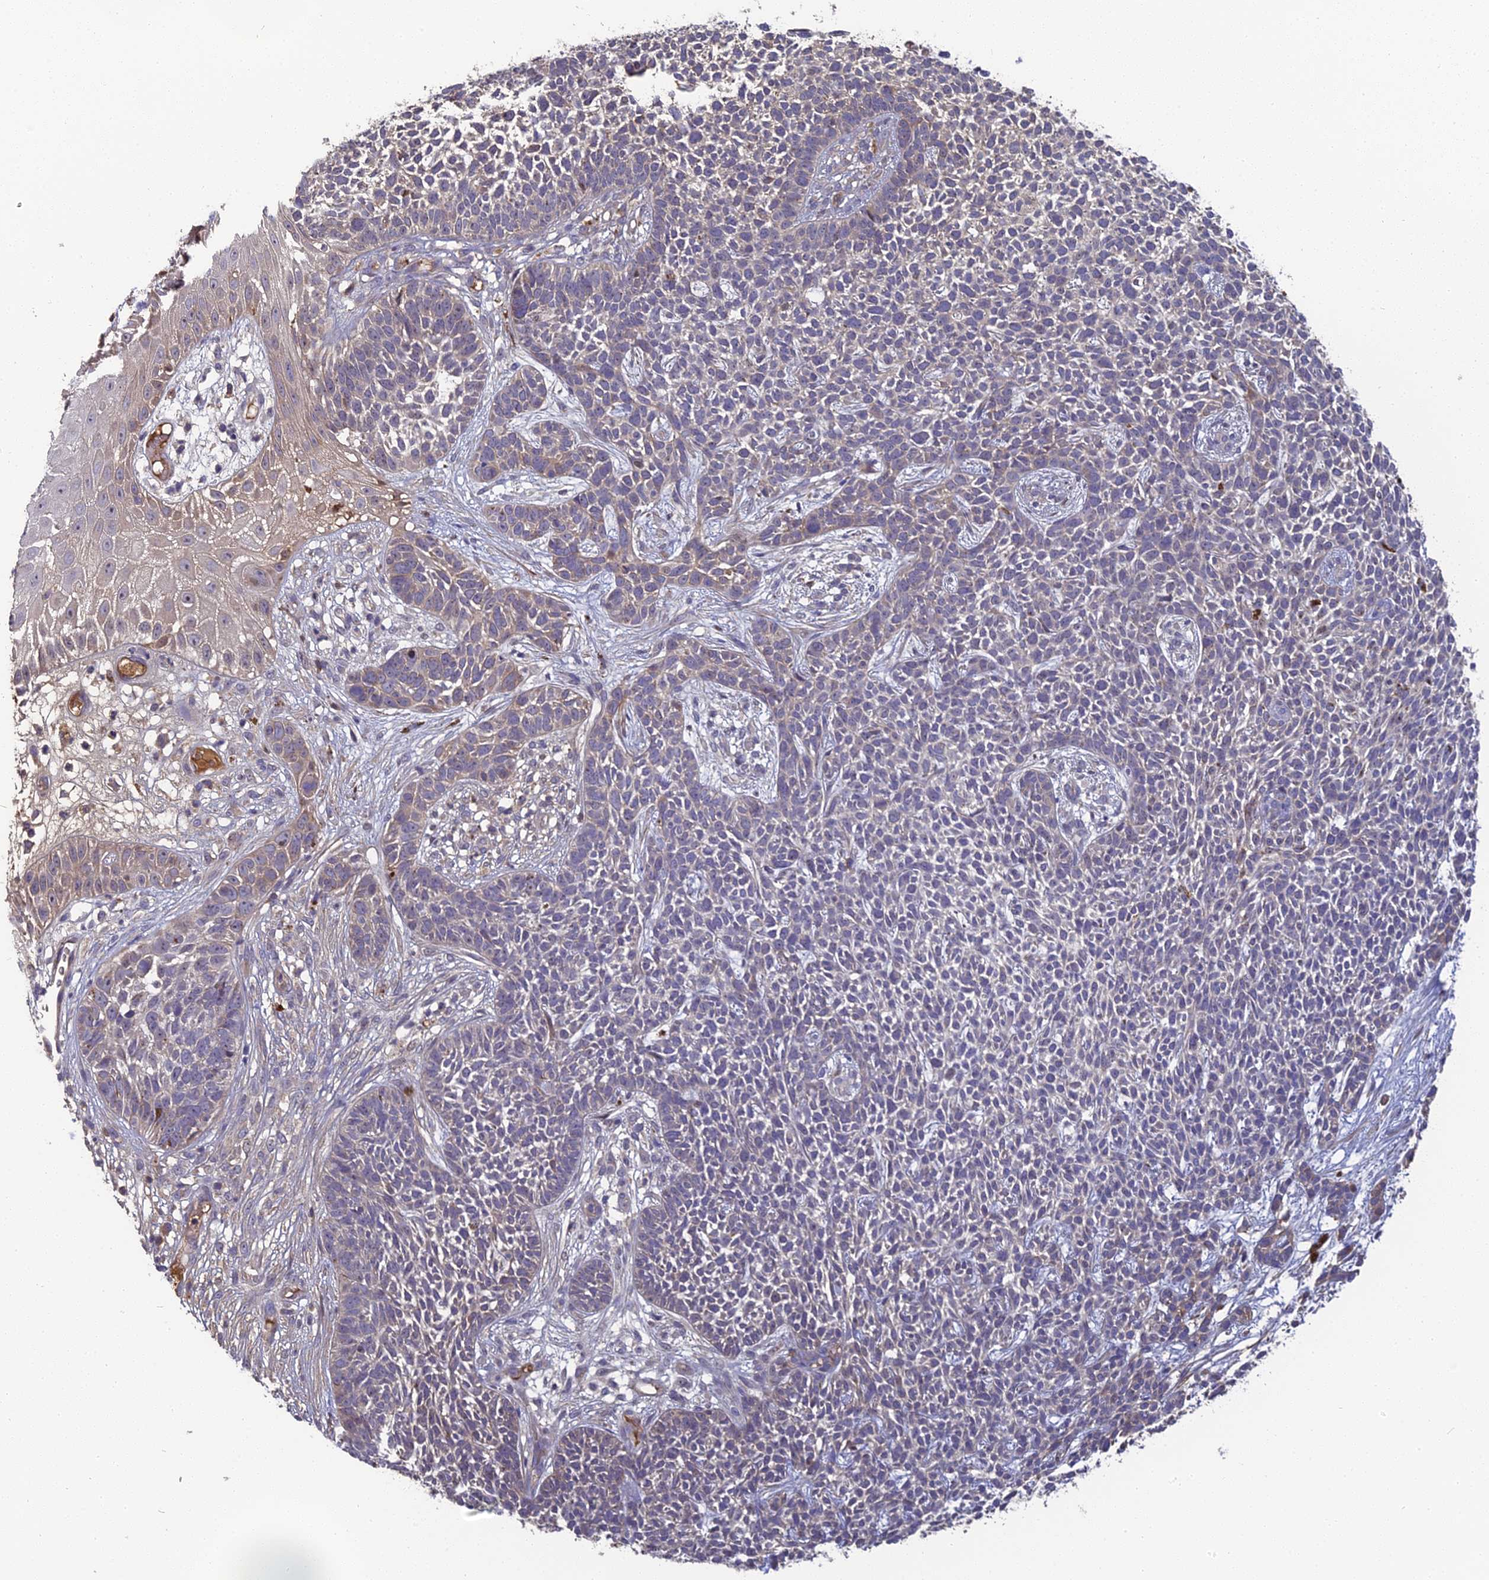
{"staining": {"intensity": "negative", "quantity": "none", "location": "none"}, "tissue": "skin cancer", "cell_type": "Tumor cells", "image_type": "cancer", "snomed": [{"axis": "morphology", "description": "Basal cell carcinoma"}, {"axis": "topography", "description": "Skin"}], "caption": "Human skin basal cell carcinoma stained for a protein using immunohistochemistry demonstrates no positivity in tumor cells.", "gene": "ERMAP", "patient": {"sex": "female", "age": 84}}